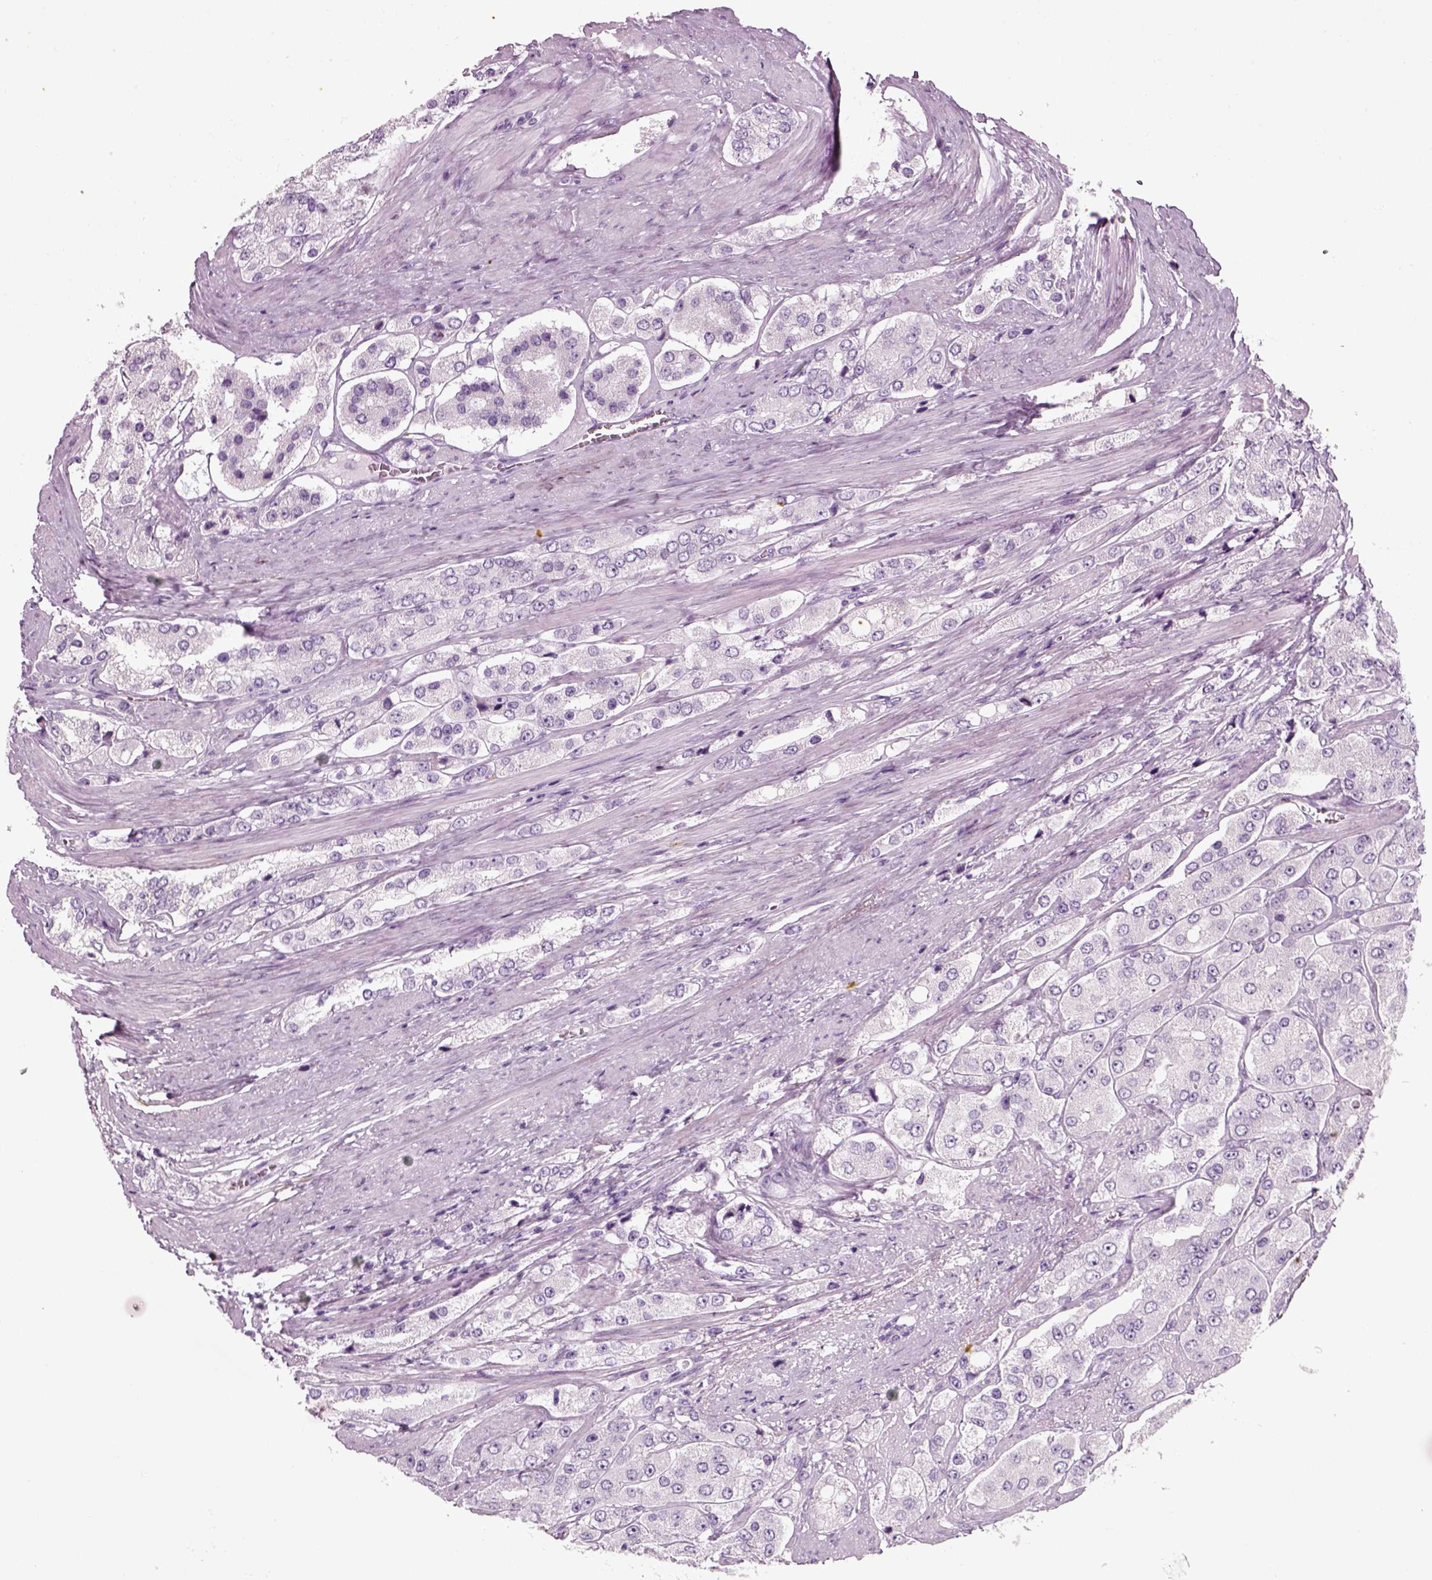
{"staining": {"intensity": "negative", "quantity": "none", "location": "none"}, "tissue": "prostate cancer", "cell_type": "Tumor cells", "image_type": "cancer", "snomed": [{"axis": "morphology", "description": "Adenocarcinoma, Low grade"}, {"axis": "topography", "description": "Prostate"}], "caption": "Prostate adenocarcinoma (low-grade) was stained to show a protein in brown. There is no significant positivity in tumor cells. Brightfield microscopy of immunohistochemistry stained with DAB (brown) and hematoxylin (blue), captured at high magnification.", "gene": "CRABP1", "patient": {"sex": "male", "age": 69}}